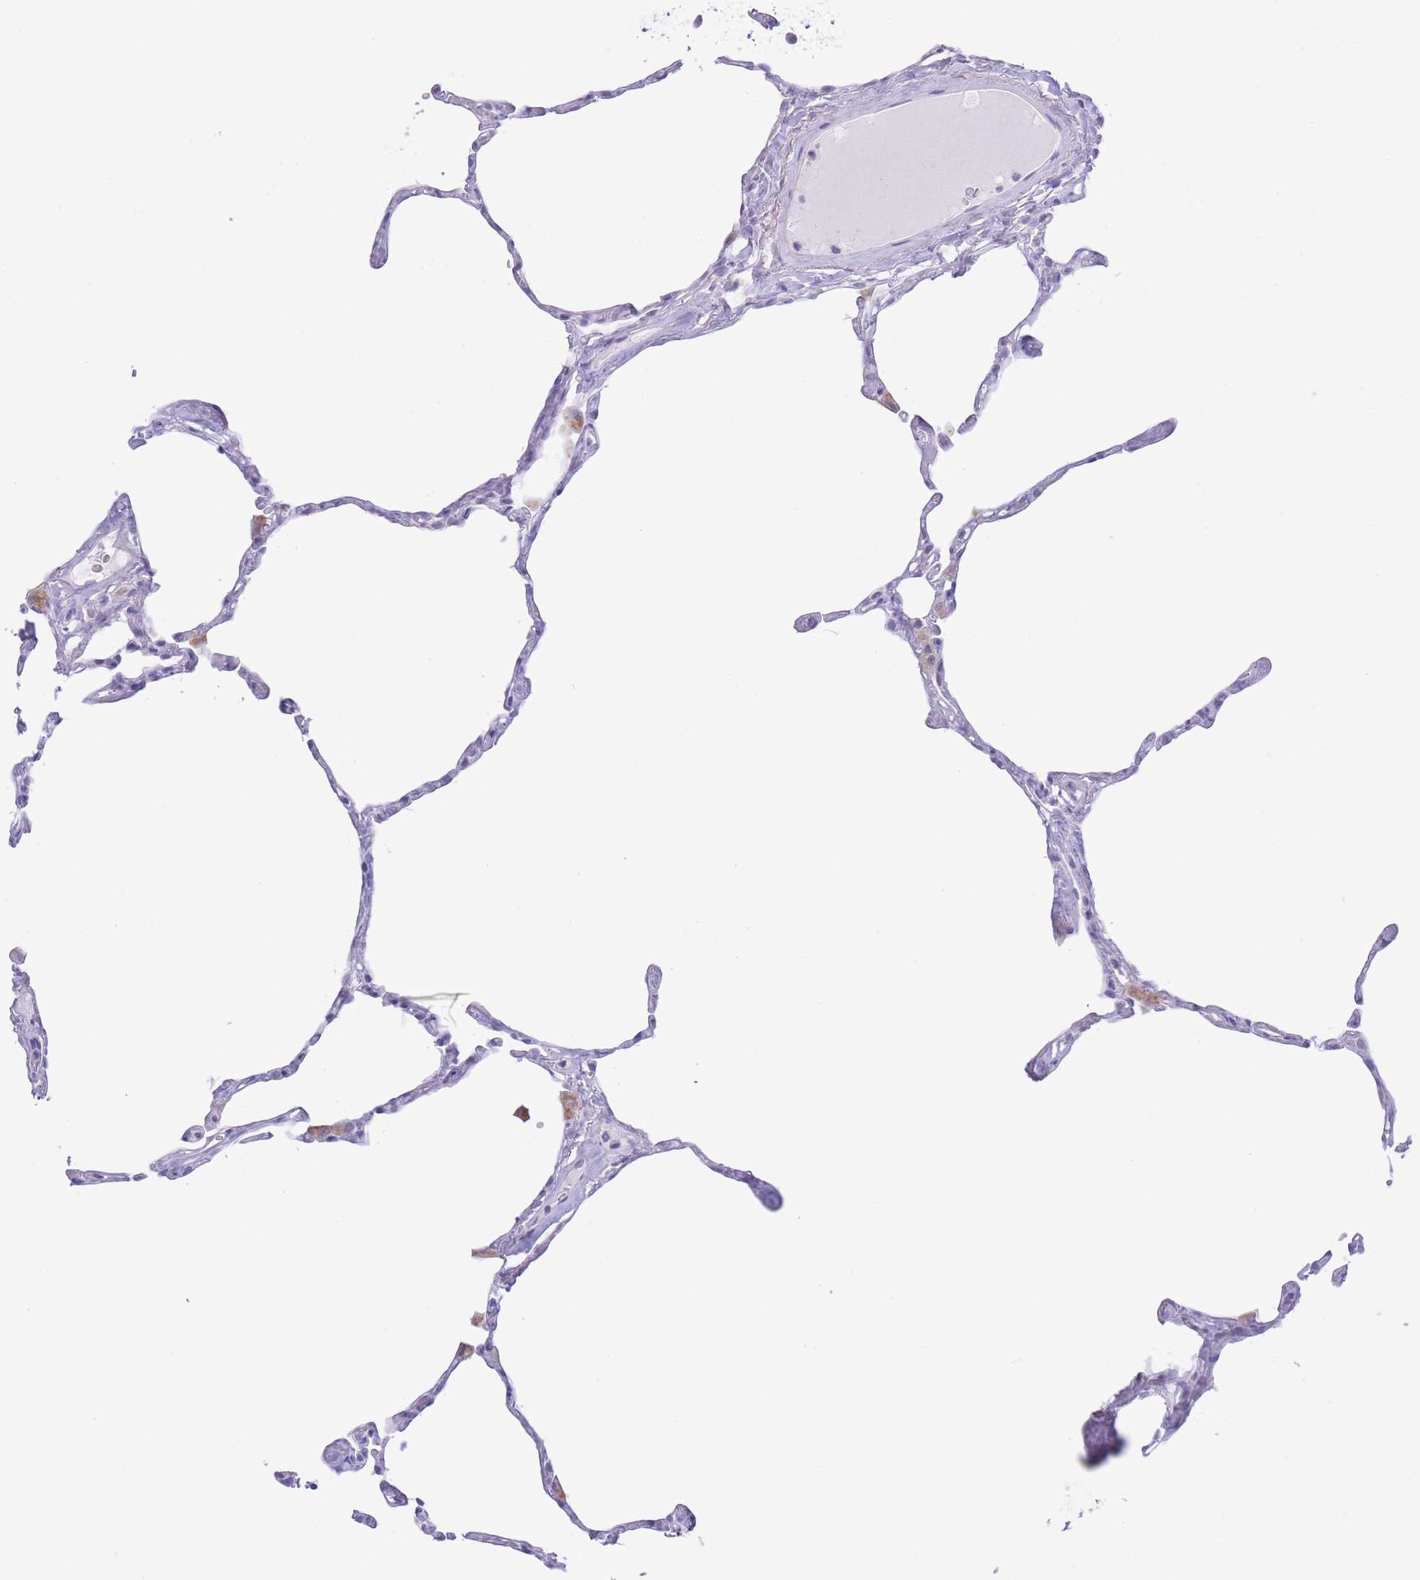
{"staining": {"intensity": "negative", "quantity": "none", "location": "none"}, "tissue": "lung", "cell_type": "Alveolar cells", "image_type": "normal", "snomed": [{"axis": "morphology", "description": "Normal tissue, NOS"}, {"axis": "topography", "description": "Lung"}], "caption": "Micrograph shows no significant protein staining in alveolar cells of normal lung.", "gene": "PKLR", "patient": {"sex": "male", "age": 65}}